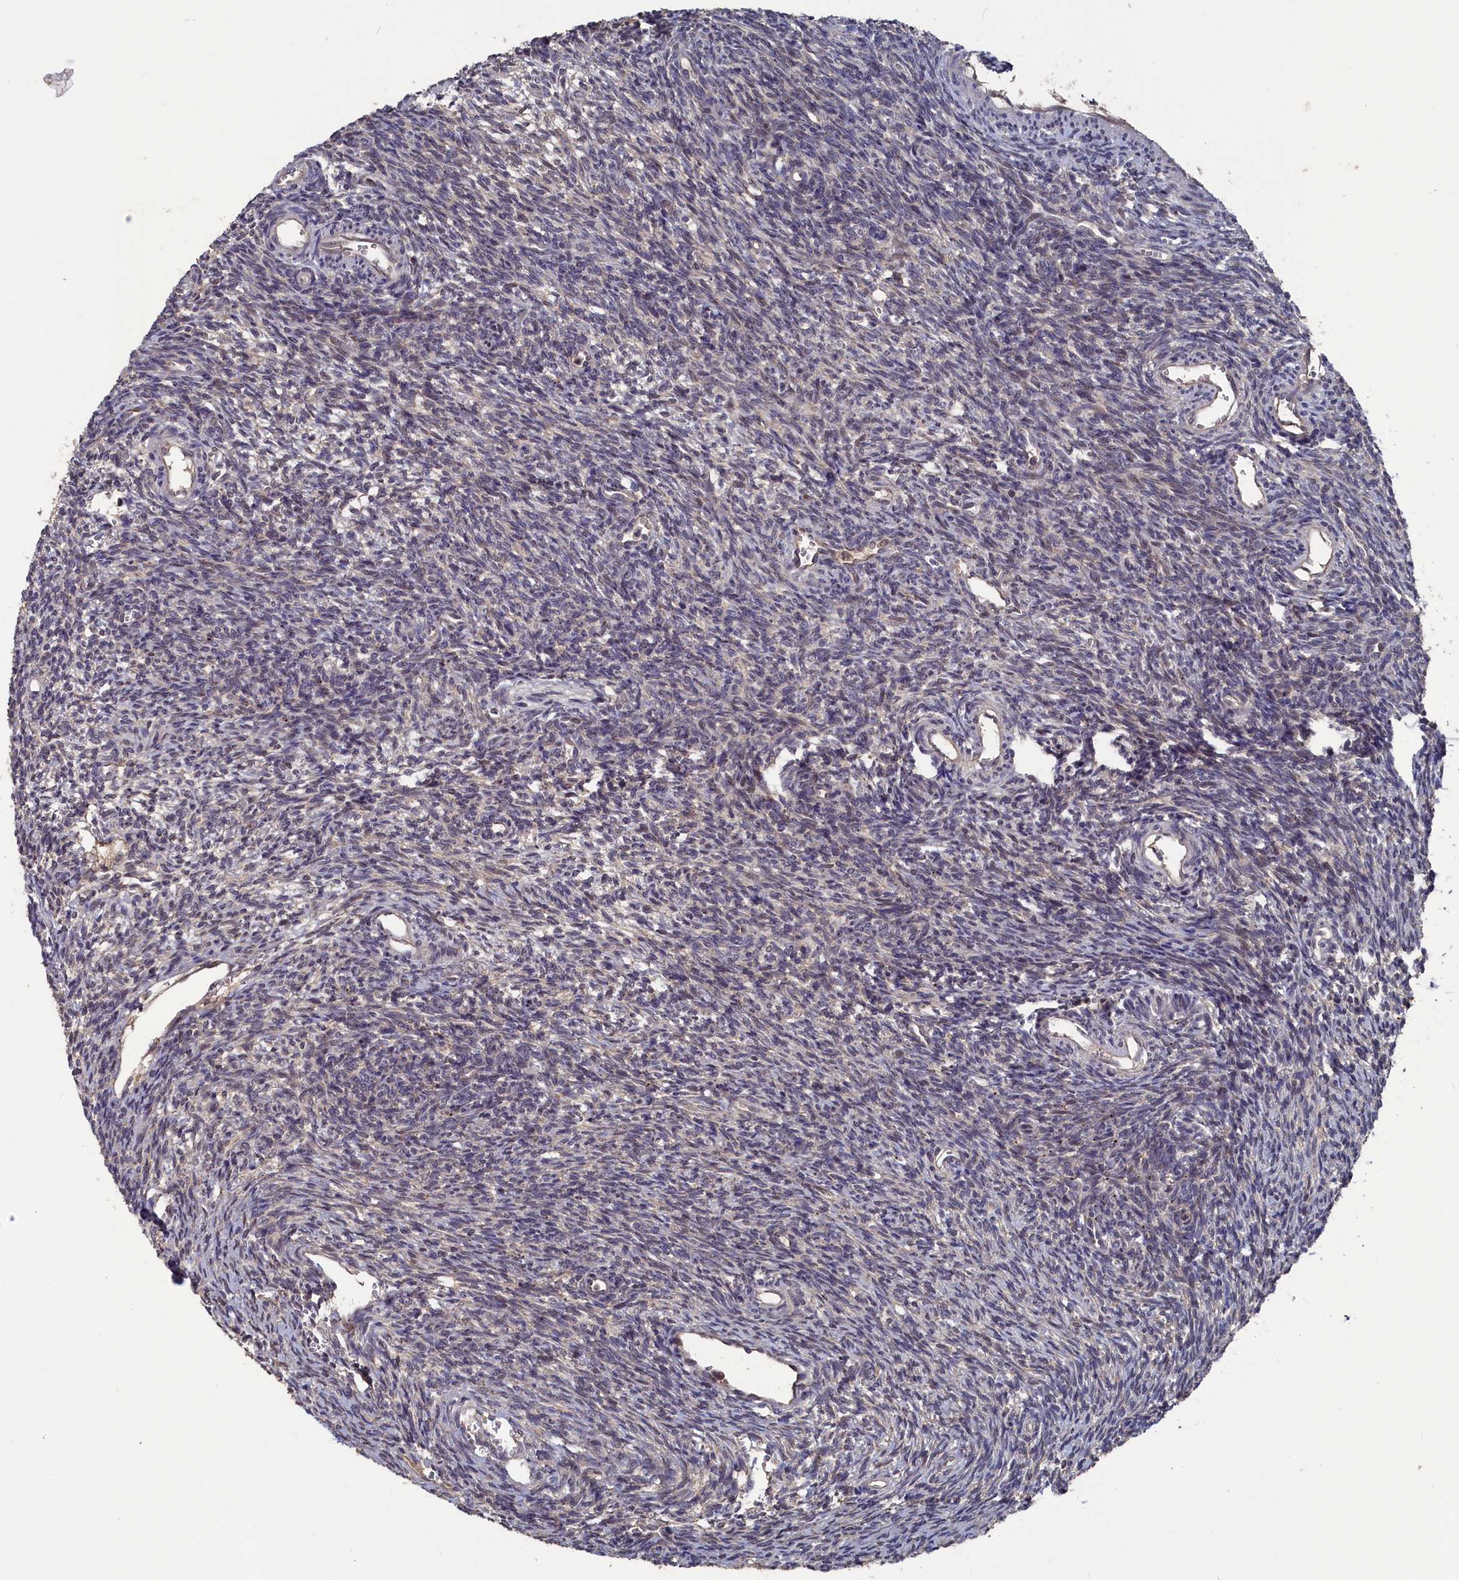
{"staining": {"intensity": "negative", "quantity": "none", "location": "none"}, "tissue": "ovary", "cell_type": "Ovarian stroma cells", "image_type": "normal", "snomed": [{"axis": "morphology", "description": "Normal tissue, NOS"}, {"axis": "topography", "description": "Ovary"}], "caption": "Immunohistochemistry (IHC) micrograph of benign human ovary stained for a protein (brown), which demonstrates no expression in ovarian stroma cells. (Brightfield microscopy of DAB immunohistochemistry at high magnification).", "gene": "TMC5", "patient": {"sex": "female", "age": 39}}